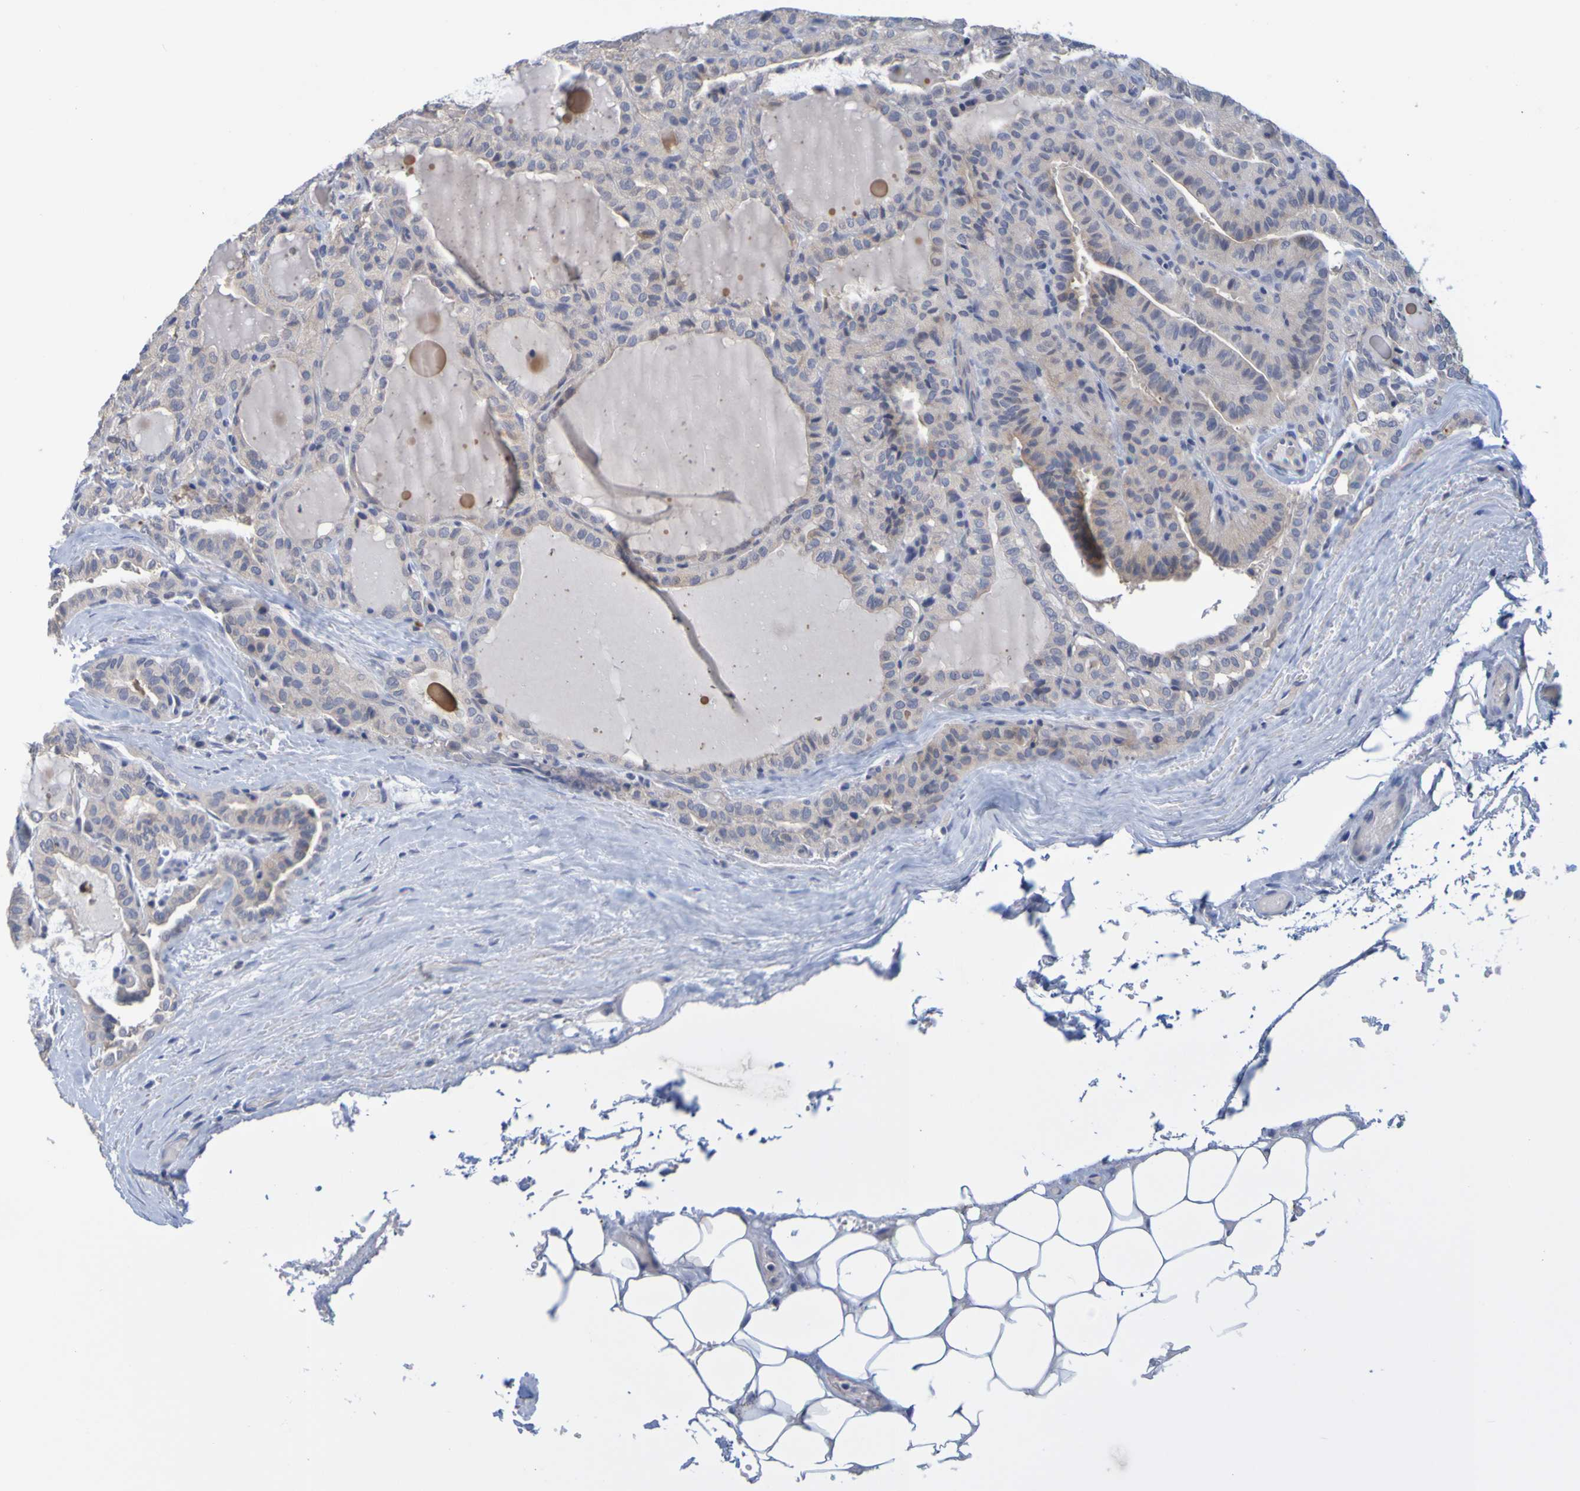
{"staining": {"intensity": "negative", "quantity": "none", "location": "none"}, "tissue": "thyroid cancer", "cell_type": "Tumor cells", "image_type": "cancer", "snomed": [{"axis": "morphology", "description": "Papillary adenocarcinoma, NOS"}, {"axis": "topography", "description": "Thyroid gland"}], "caption": "This is a histopathology image of immunohistochemistry (IHC) staining of thyroid cancer, which shows no expression in tumor cells. Brightfield microscopy of immunohistochemistry (IHC) stained with DAB (3,3'-diaminobenzidine) (brown) and hematoxylin (blue), captured at high magnification.", "gene": "ENDOU", "patient": {"sex": "male", "age": 77}}